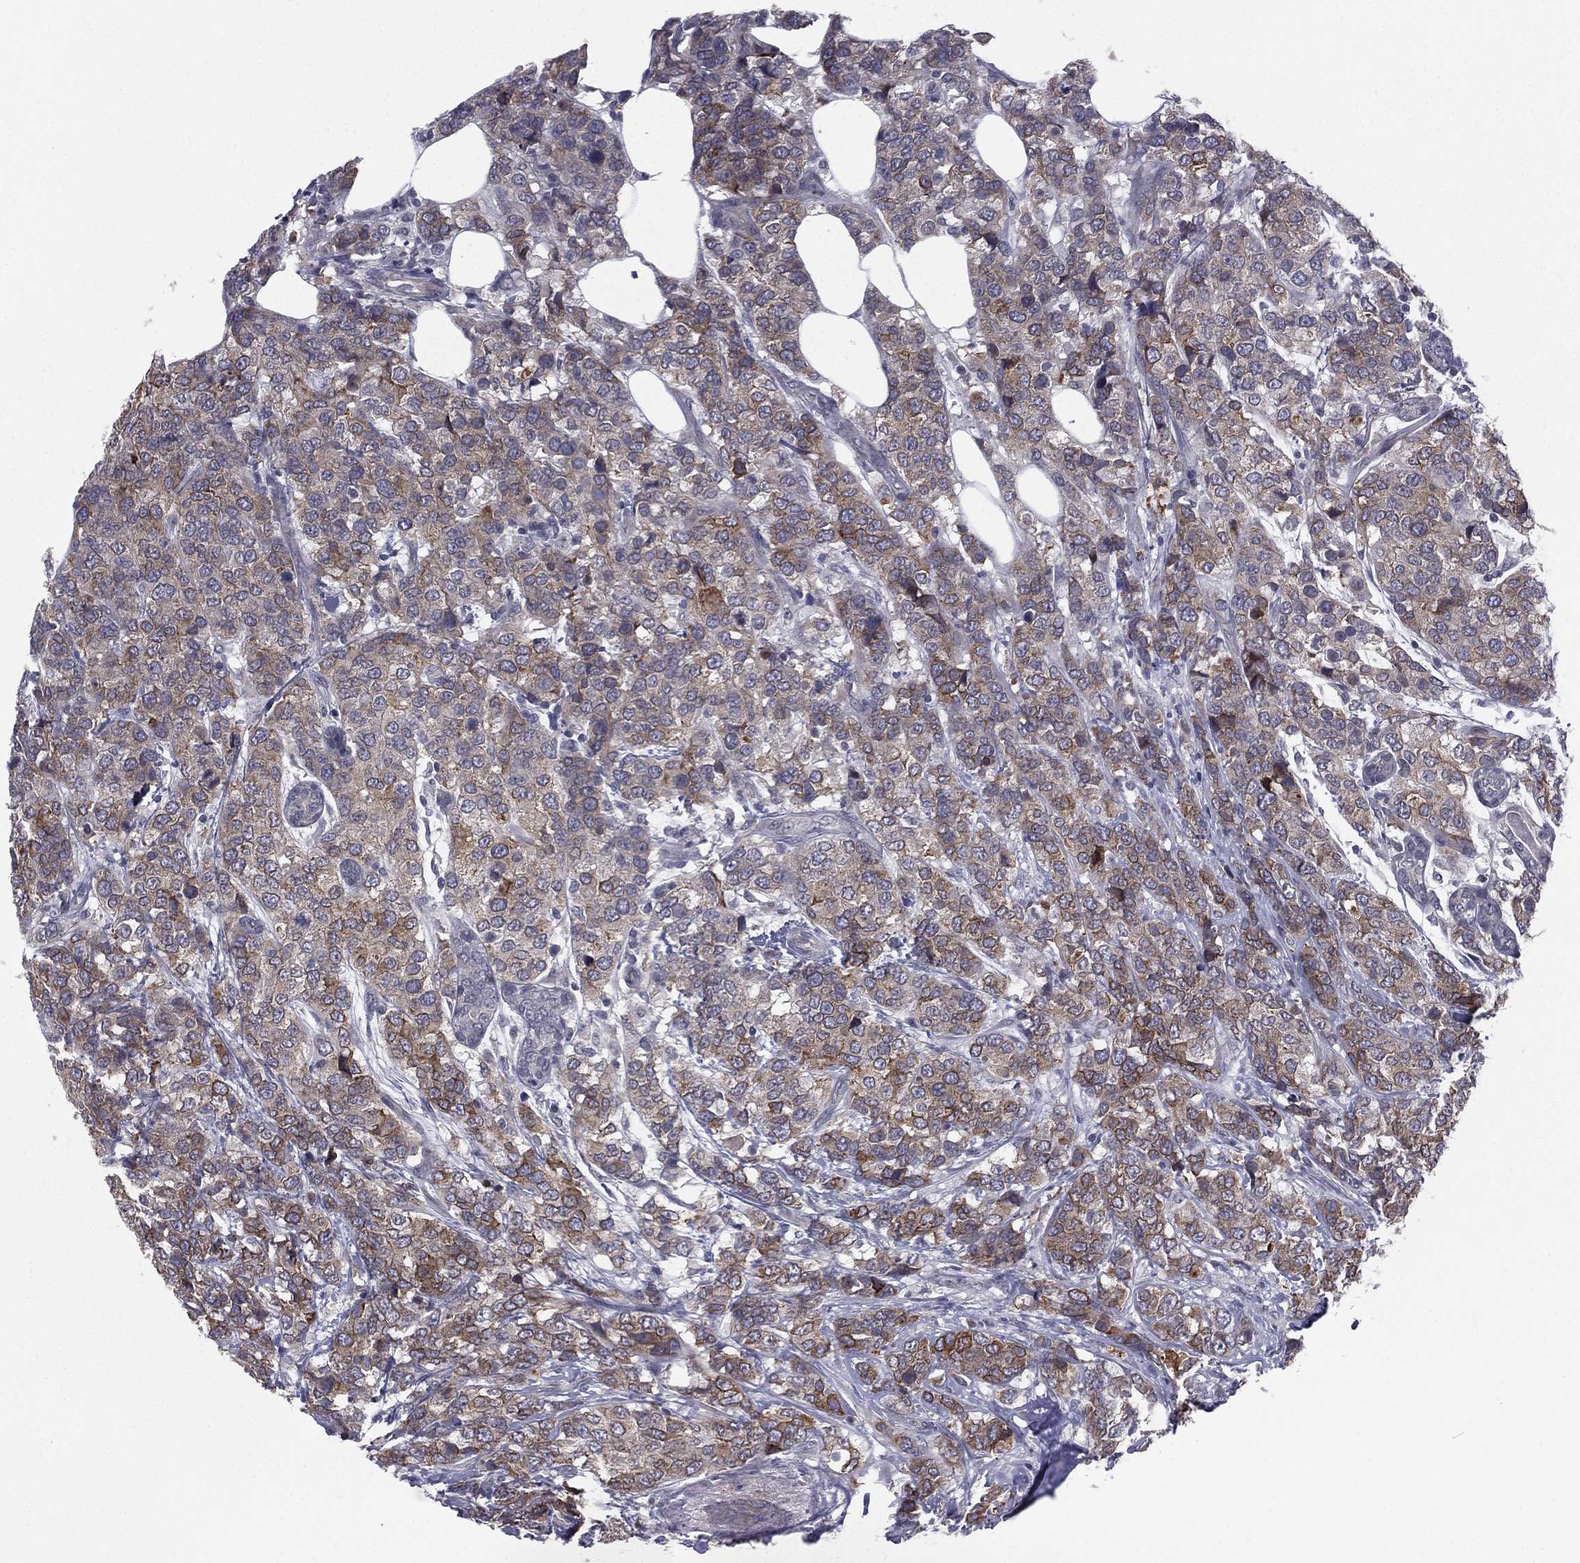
{"staining": {"intensity": "moderate", "quantity": "<25%", "location": "cytoplasmic/membranous"}, "tissue": "breast cancer", "cell_type": "Tumor cells", "image_type": "cancer", "snomed": [{"axis": "morphology", "description": "Lobular carcinoma"}, {"axis": "topography", "description": "Breast"}], "caption": "Breast cancer (lobular carcinoma) stained for a protein exhibits moderate cytoplasmic/membranous positivity in tumor cells. The staining is performed using DAB brown chromogen to label protein expression. The nuclei are counter-stained blue using hematoxylin.", "gene": "ACTRT2", "patient": {"sex": "female", "age": 59}}